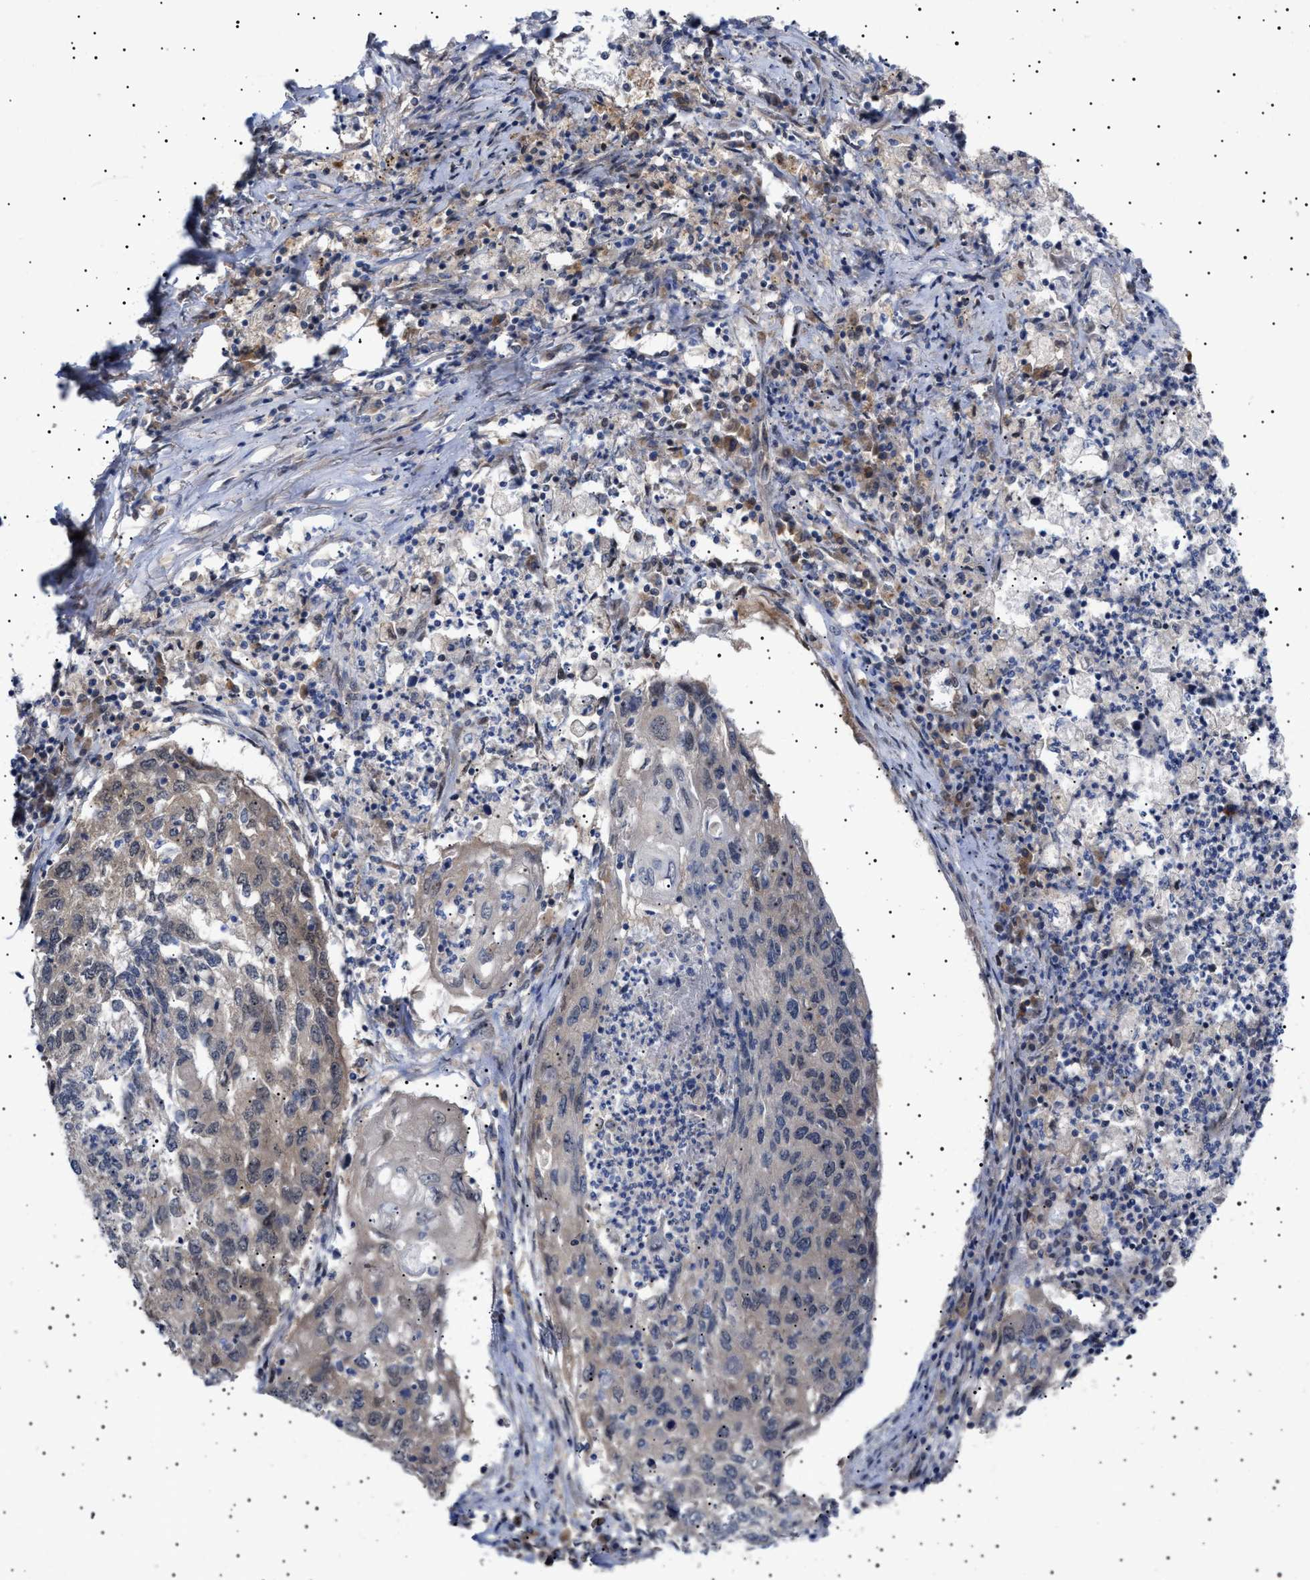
{"staining": {"intensity": "moderate", "quantity": "<25%", "location": "cytoplasmic/membranous"}, "tissue": "lung cancer", "cell_type": "Tumor cells", "image_type": "cancer", "snomed": [{"axis": "morphology", "description": "Squamous cell carcinoma, NOS"}, {"axis": "topography", "description": "Lung"}], "caption": "Approximately <25% of tumor cells in lung cancer show moderate cytoplasmic/membranous protein expression as visualized by brown immunohistochemical staining.", "gene": "NPLOC4", "patient": {"sex": "female", "age": 63}}